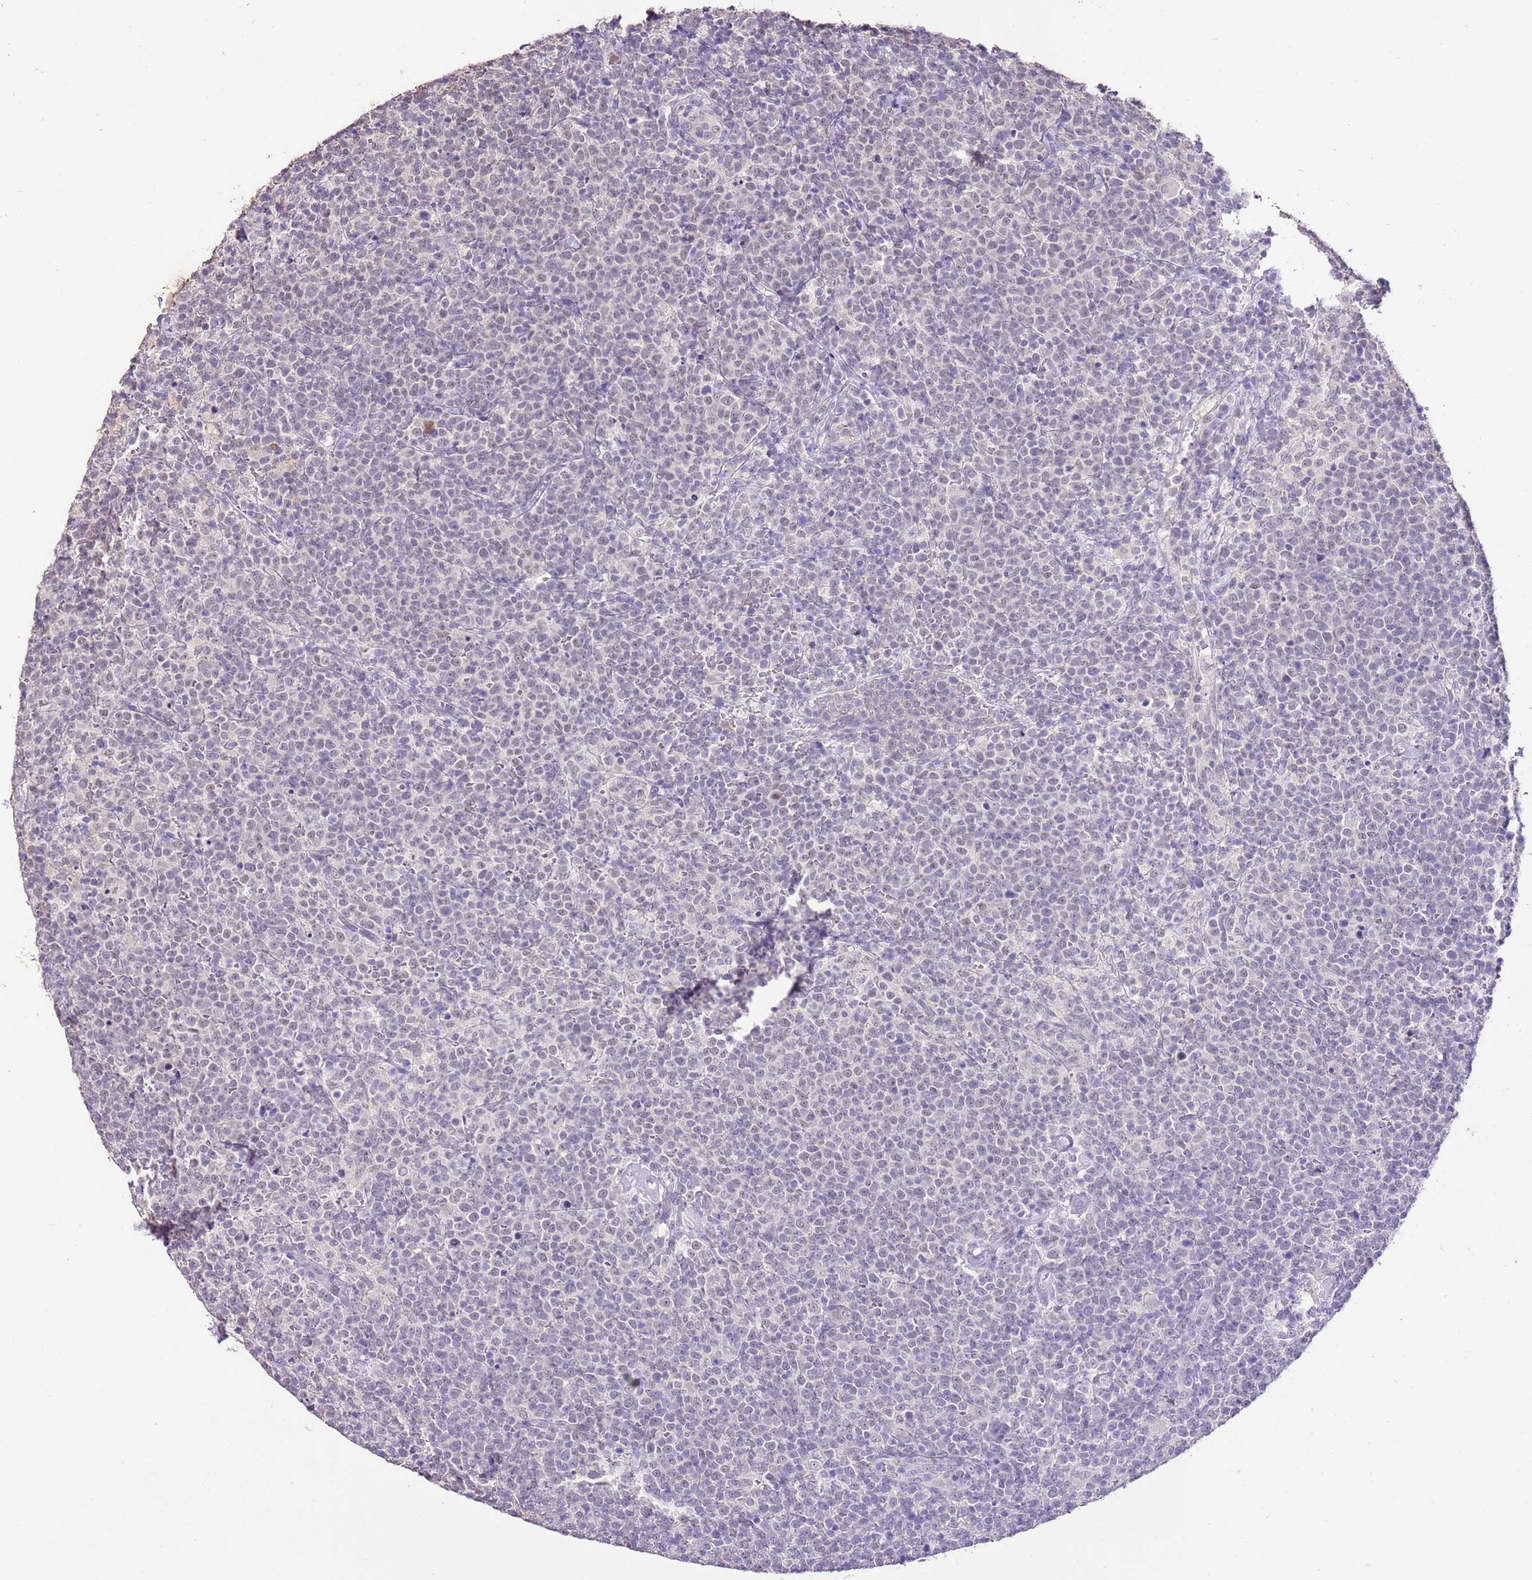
{"staining": {"intensity": "weak", "quantity": "25%-75%", "location": "nuclear"}, "tissue": "lymphoma", "cell_type": "Tumor cells", "image_type": "cancer", "snomed": [{"axis": "morphology", "description": "Malignant lymphoma, non-Hodgkin's type, High grade"}, {"axis": "topography", "description": "Lymph node"}], "caption": "Immunohistochemistry (IHC) (DAB (3,3'-diaminobenzidine)) staining of lymphoma demonstrates weak nuclear protein expression in approximately 25%-75% of tumor cells.", "gene": "IZUMO4", "patient": {"sex": "male", "age": 61}}